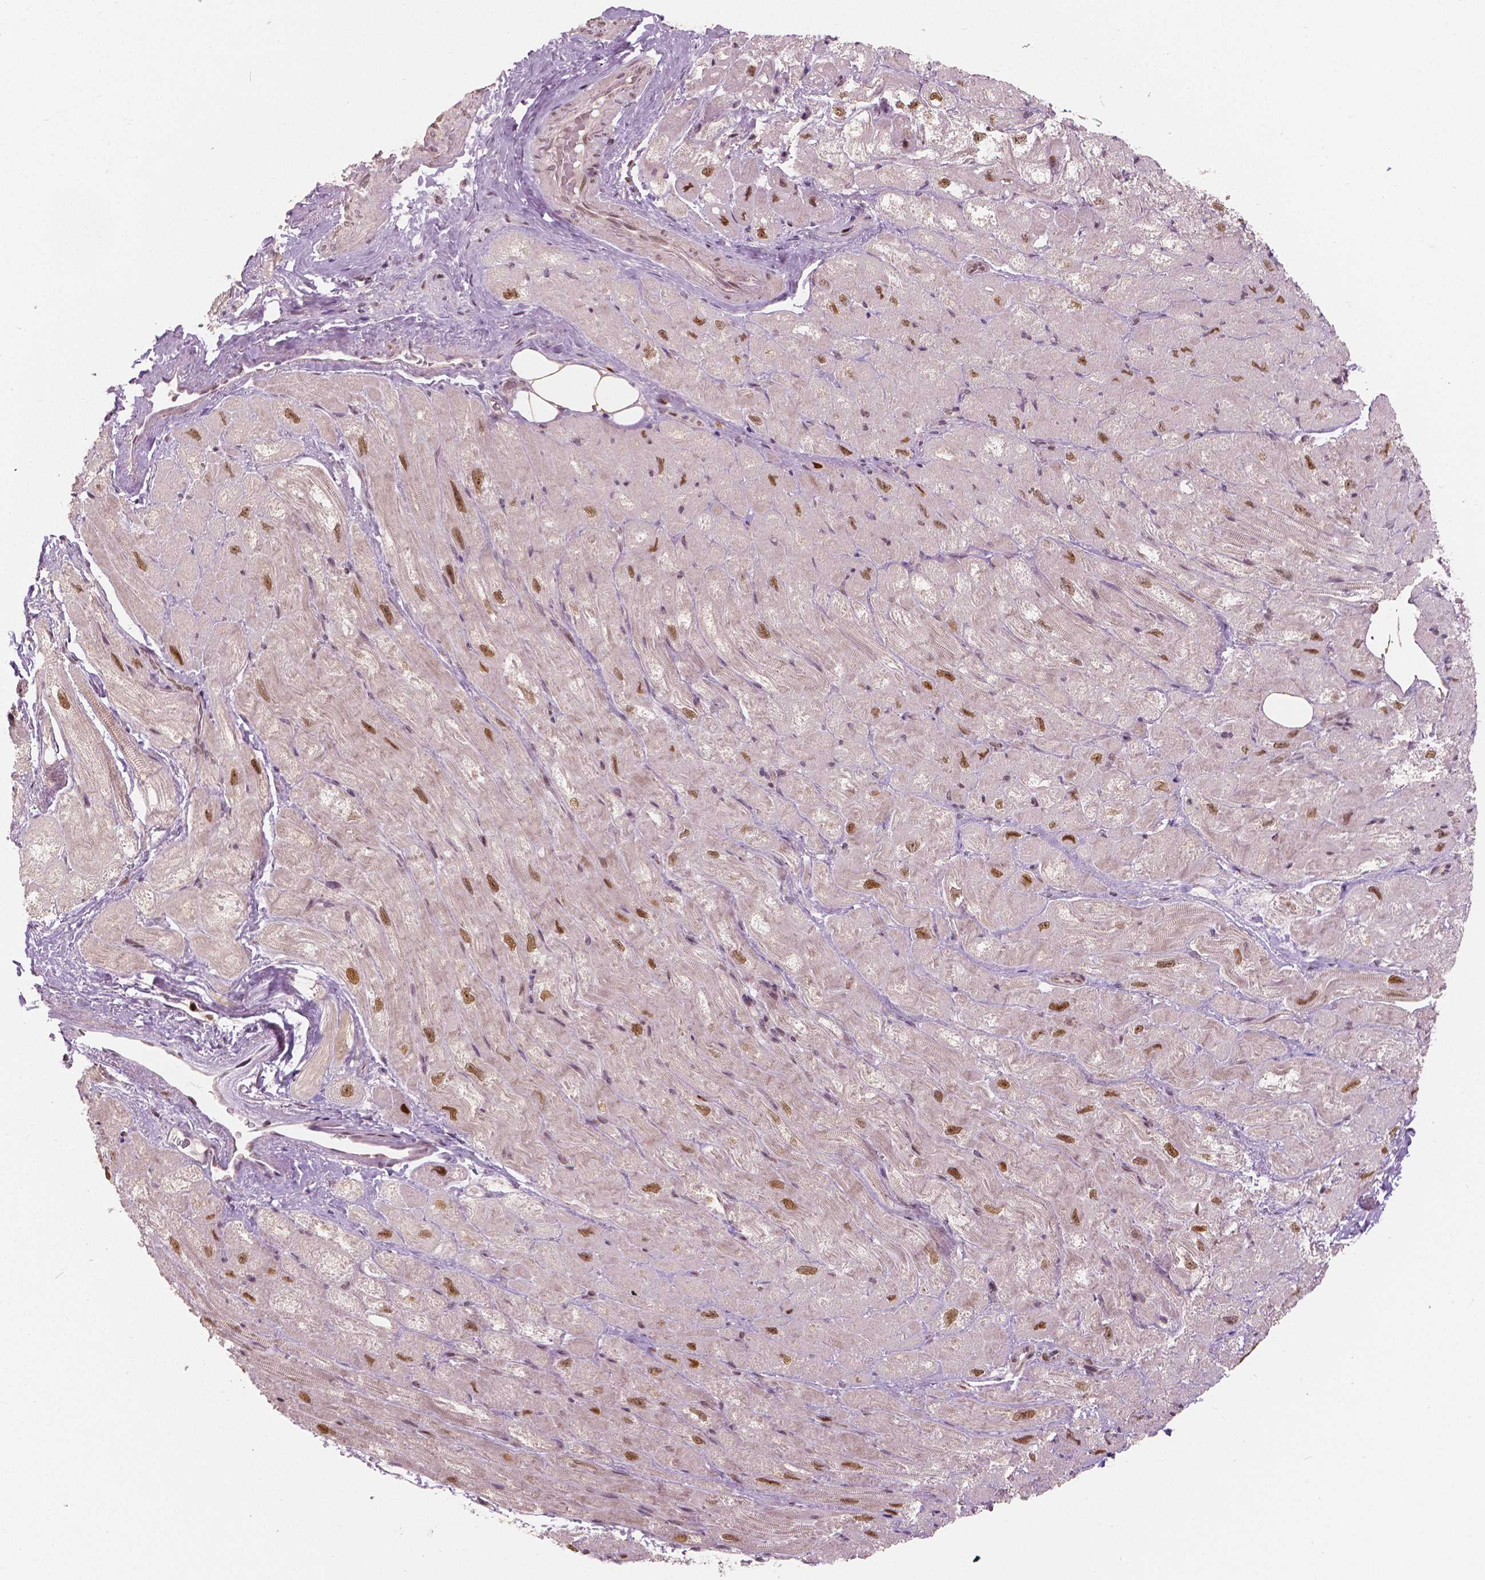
{"staining": {"intensity": "moderate", "quantity": ">75%", "location": "nuclear"}, "tissue": "heart muscle", "cell_type": "Cardiomyocytes", "image_type": "normal", "snomed": [{"axis": "morphology", "description": "Normal tissue, NOS"}, {"axis": "topography", "description": "Heart"}], "caption": "Heart muscle stained with DAB IHC displays medium levels of moderate nuclear staining in about >75% of cardiomyocytes. The protein of interest is shown in brown color, while the nuclei are stained blue.", "gene": "NSD2", "patient": {"sex": "female", "age": 69}}